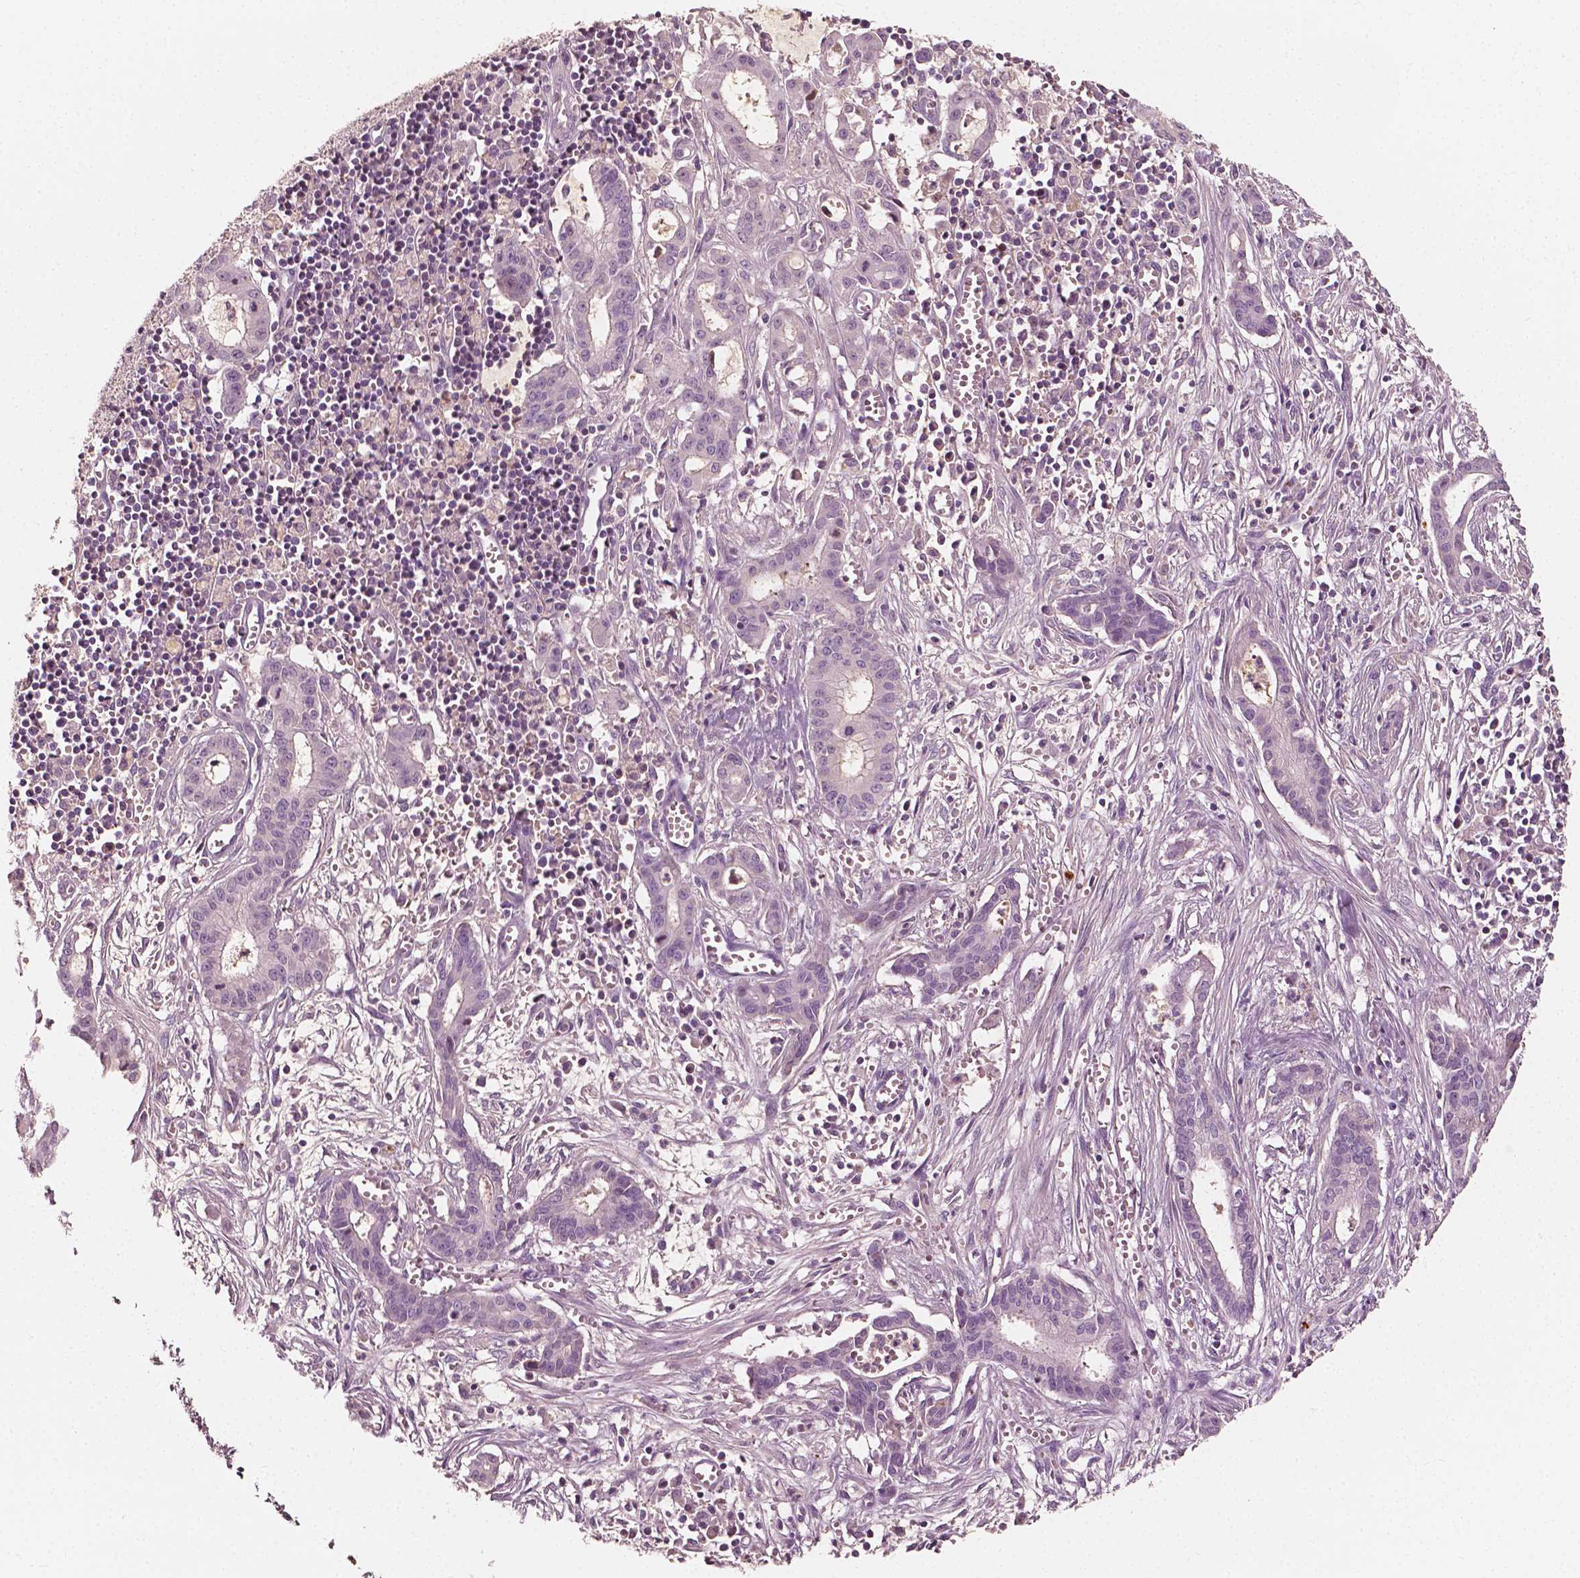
{"staining": {"intensity": "negative", "quantity": "none", "location": "none"}, "tissue": "pancreatic cancer", "cell_type": "Tumor cells", "image_type": "cancer", "snomed": [{"axis": "morphology", "description": "Adenocarcinoma, NOS"}, {"axis": "topography", "description": "Pancreas"}], "caption": "There is no significant positivity in tumor cells of pancreatic cancer (adenocarcinoma). (DAB immunohistochemistry with hematoxylin counter stain).", "gene": "APOA4", "patient": {"sex": "male", "age": 48}}